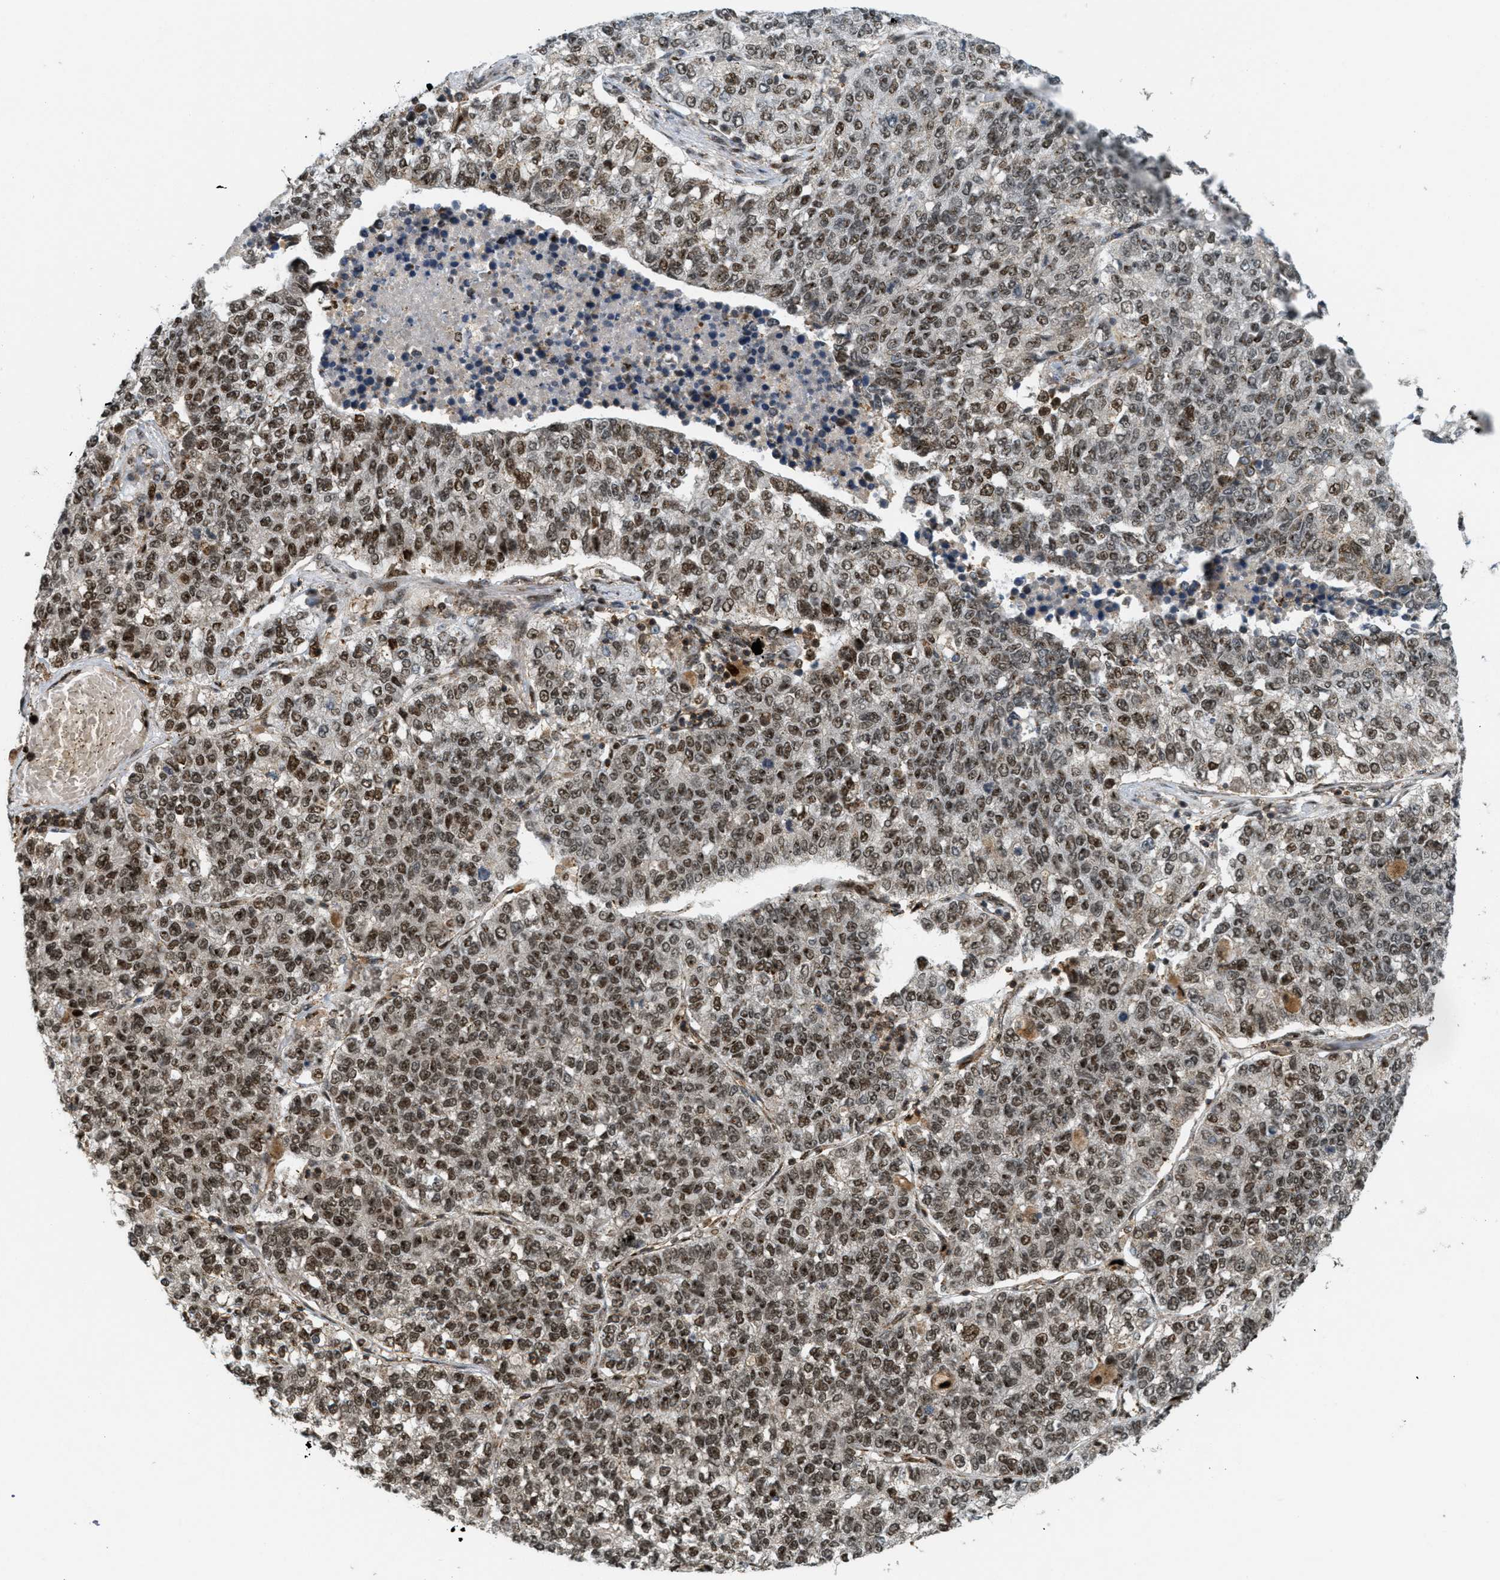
{"staining": {"intensity": "moderate", "quantity": ">75%", "location": "cytoplasmic/membranous,nuclear"}, "tissue": "lung cancer", "cell_type": "Tumor cells", "image_type": "cancer", "snomed": [{"axis": "morphology", "description": "Adenocarcinoma, NOS"}, {"axis": "topography", "description": "Lung"}], "caption": "Immunohistochemical staining of adenocarcinoma (lung) shows medium levels of moderate cytoplasmic/membranous and nuclear staining in approximately >75% of tumor cells.", "gene": "TLK1", "patient": {"sex": "male", "age": 49}}